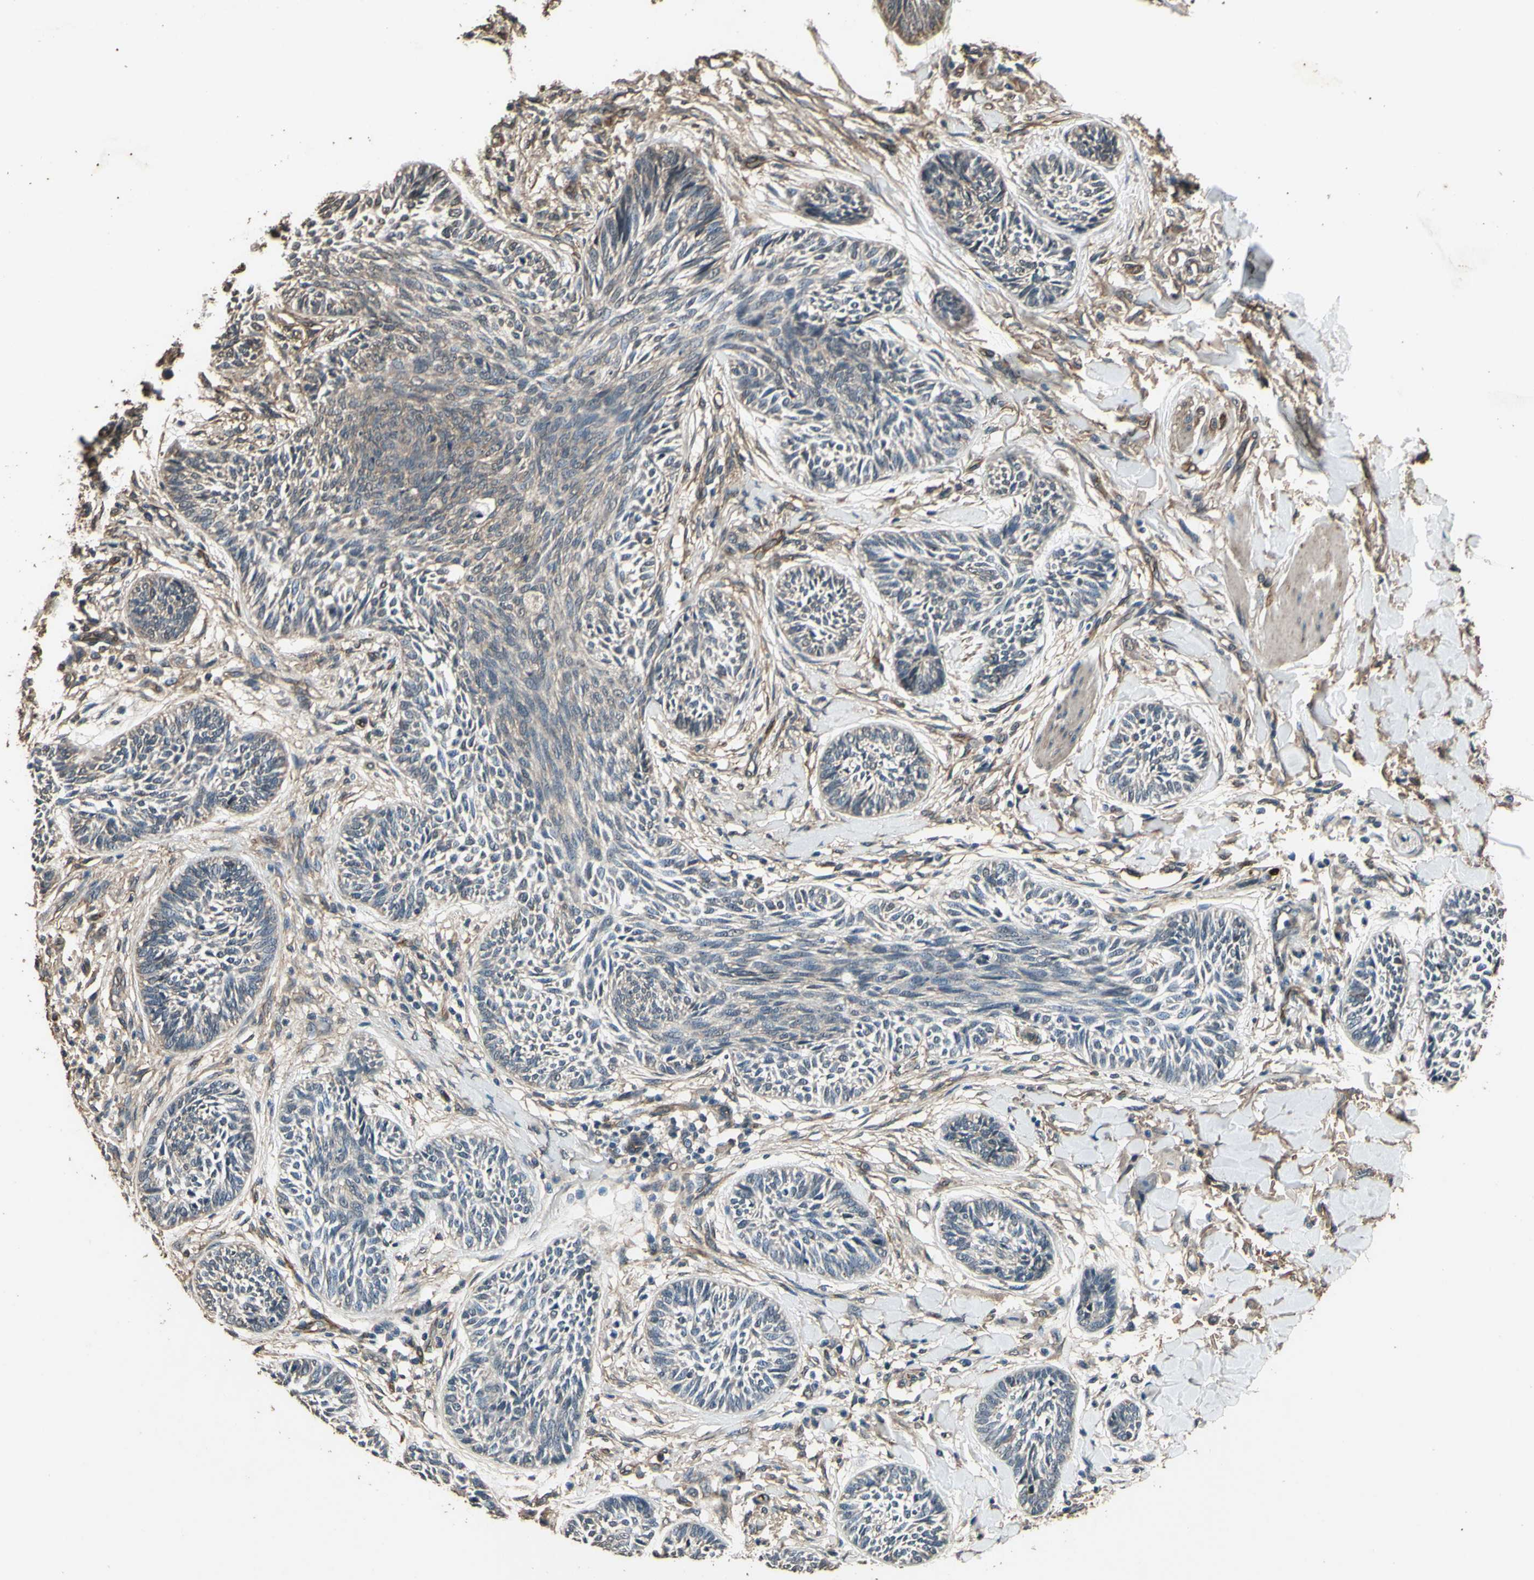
{"staining": {"intensity": "weak", "quantity": ">75%", "location": "cytoplasmic/membranous"}, "tissue": "skin cancer", "cell_type": "Tumor cells", "image_type": "cancer", "snomed": [{"axis": "morphology", "description": "Papilloma, NOS"}, {"axis": "morphology", "description": "Basal cell carcinoma"}, {"axis": "topography", "description": "Skin"}], "caption": "Skin cancer (papilloma) tissue demonstrates weak cytoplasmic/membranous positivity in about >75% of tumor cells, visualized by immunohistochemistry.", "gene": "TSPO", "patient": {"sex": "male", "age": 87}}